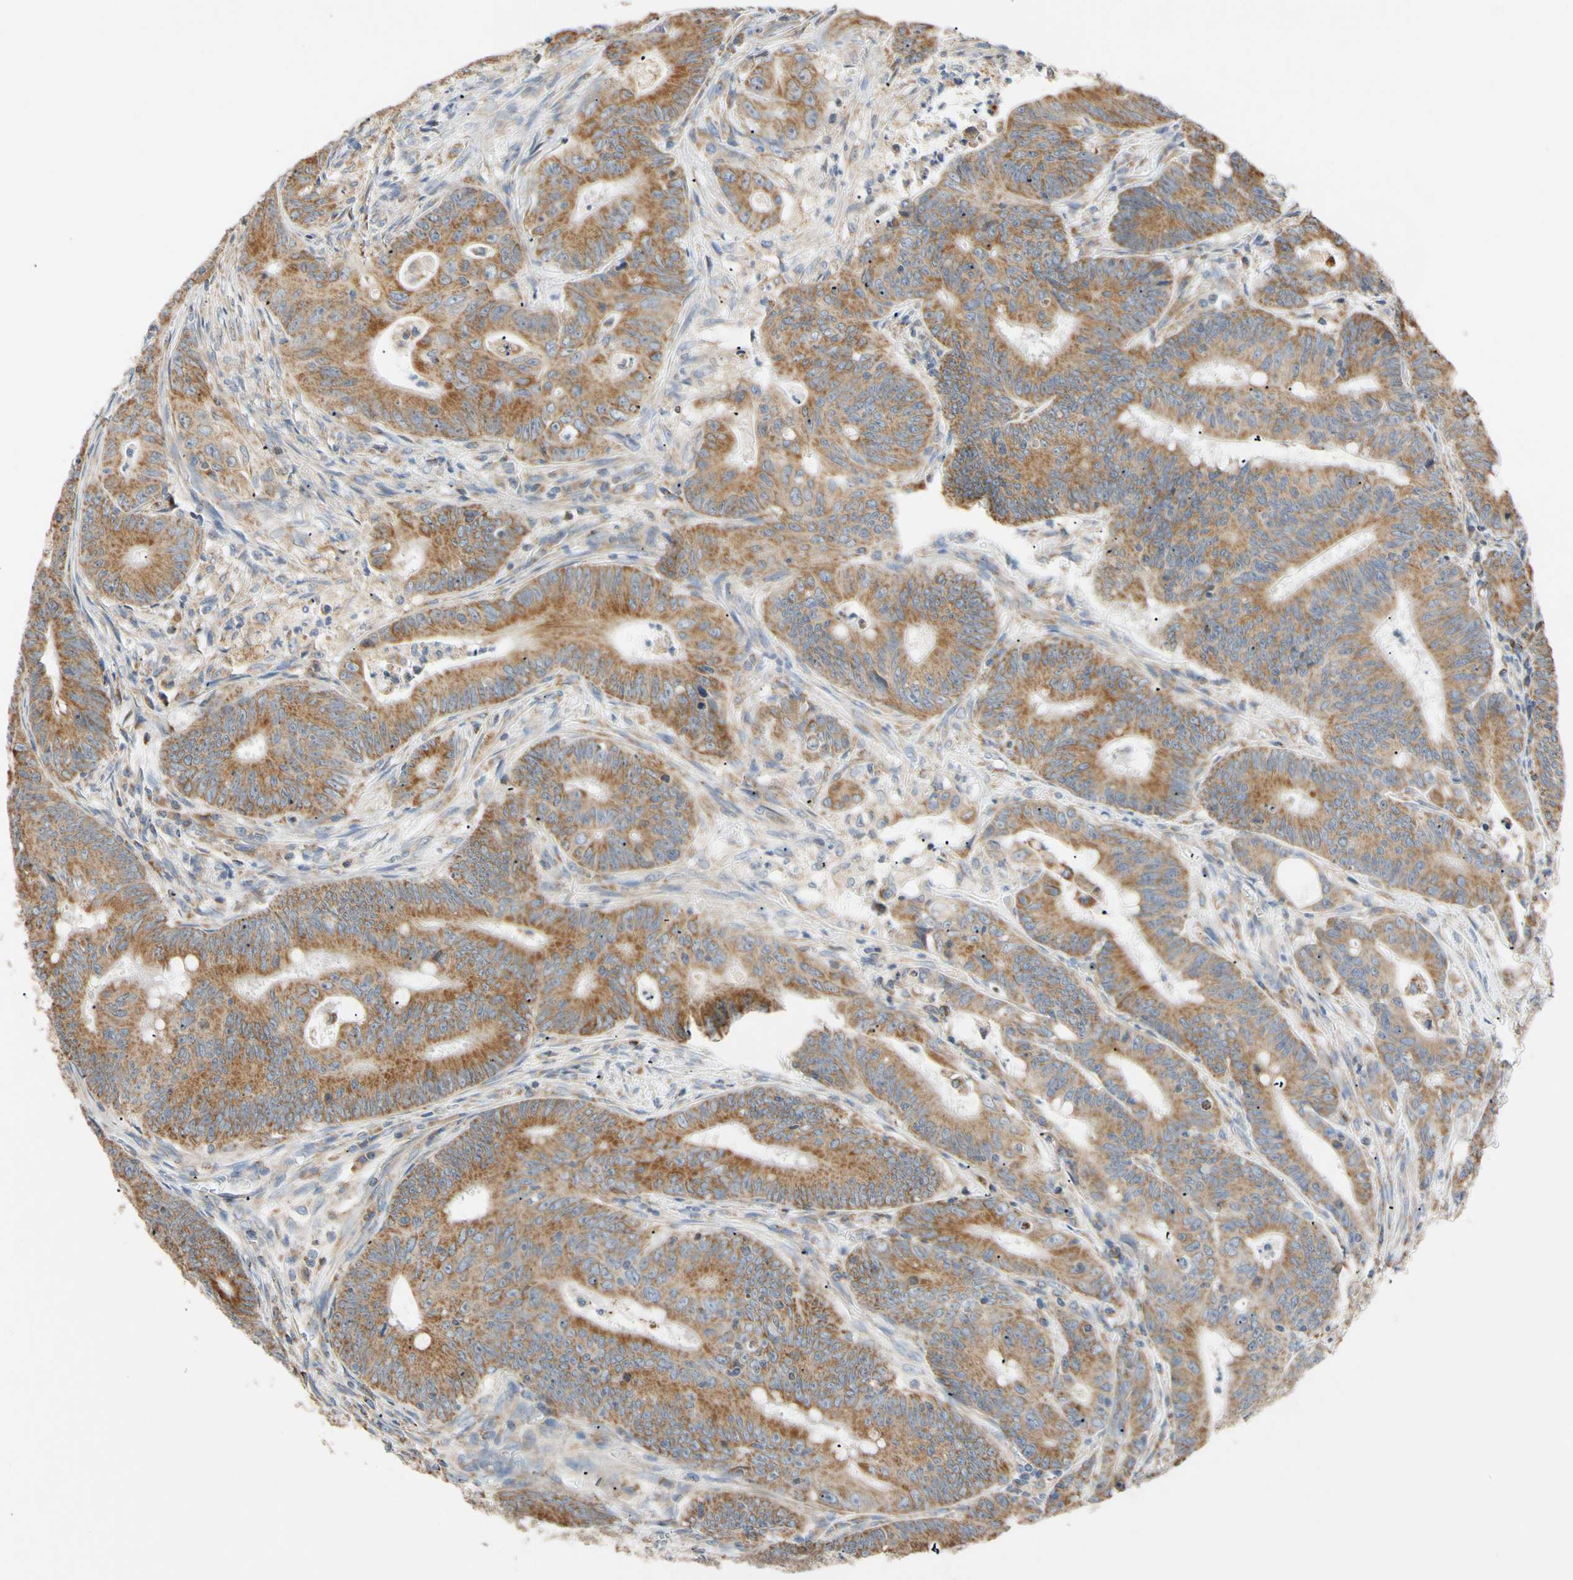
{"staining": {"intensity": "moderate", "quantity": ">75%", "location": "cytoplasmic/membranous"}, "tissue": "colorectal cancer", "cell_type": "Tumor cells", "image_type": "cancer", "snomed": [{"axis": "morphology", "description": "Adenocarcinoma, NOS"}, {"axis": "topography", "description": "Colon"}], "caption": "IHC of colorectal cancer displays medium levels of moderate cytoplasmic/membranous expression in approximately >75% of tumor cells.", "gene": "PLGRKT", "patient": {"sex": "male", "age": 45}}